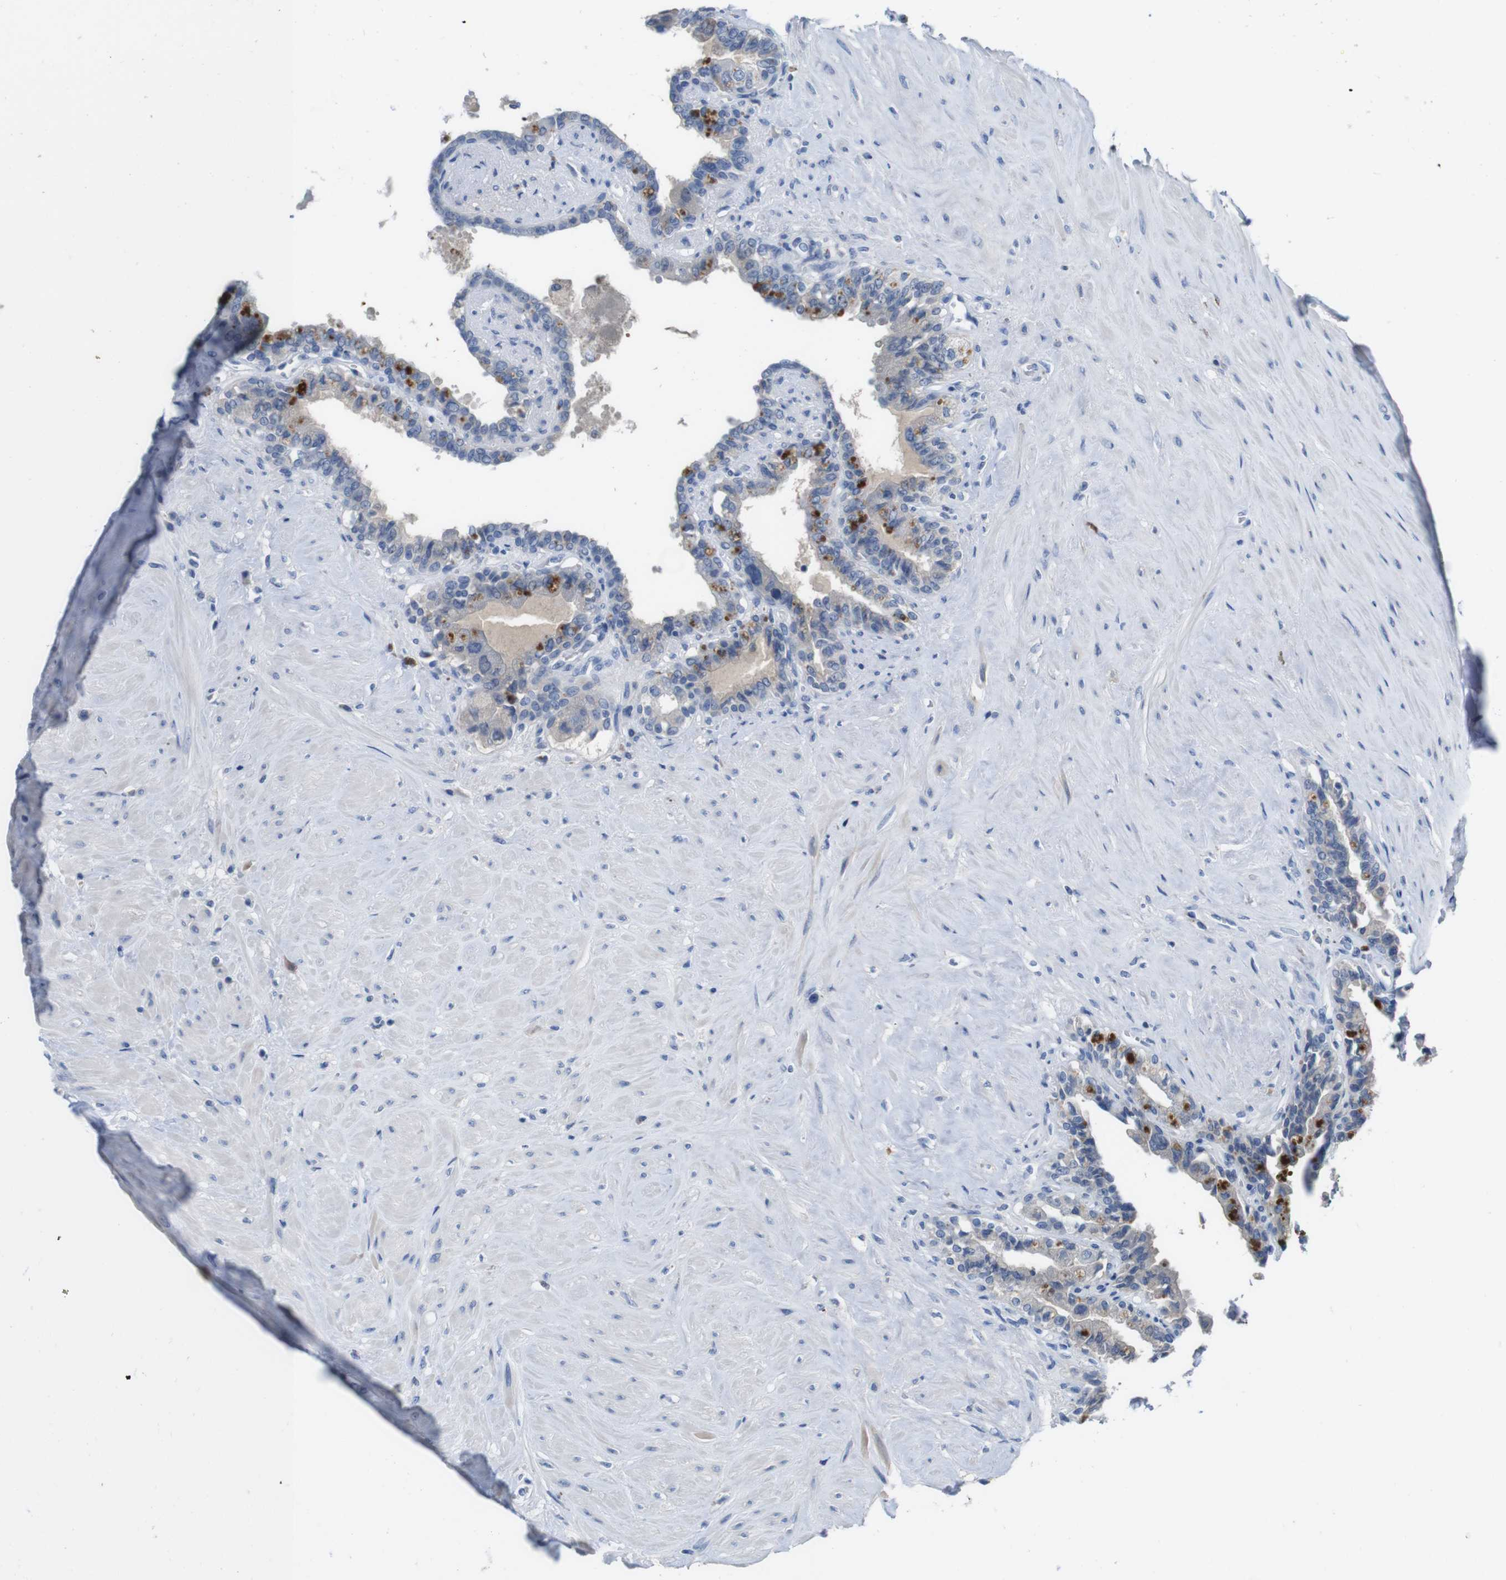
{"staining": {"intensity": "moderate", "quantity": "<25%", "location": "cytoplasmic/membranous"}, "tissue": "seminal vesicle", "cell_type": "Glandular cells", "image_type": "normal", "snomed": [{"axis": "morphology", "description": "Normal tissue, NOS"}, {"axis": "topography", "description": "Seminal veicle"}], "caption": "IHC of unremarkable human seminal vesicle shows low levels of moderate cytoplasmic/membranous expression in approximately <25% of glandular cells.", "gene": "SLC2A8", "patient": {"sex": "male", "age": 63}}